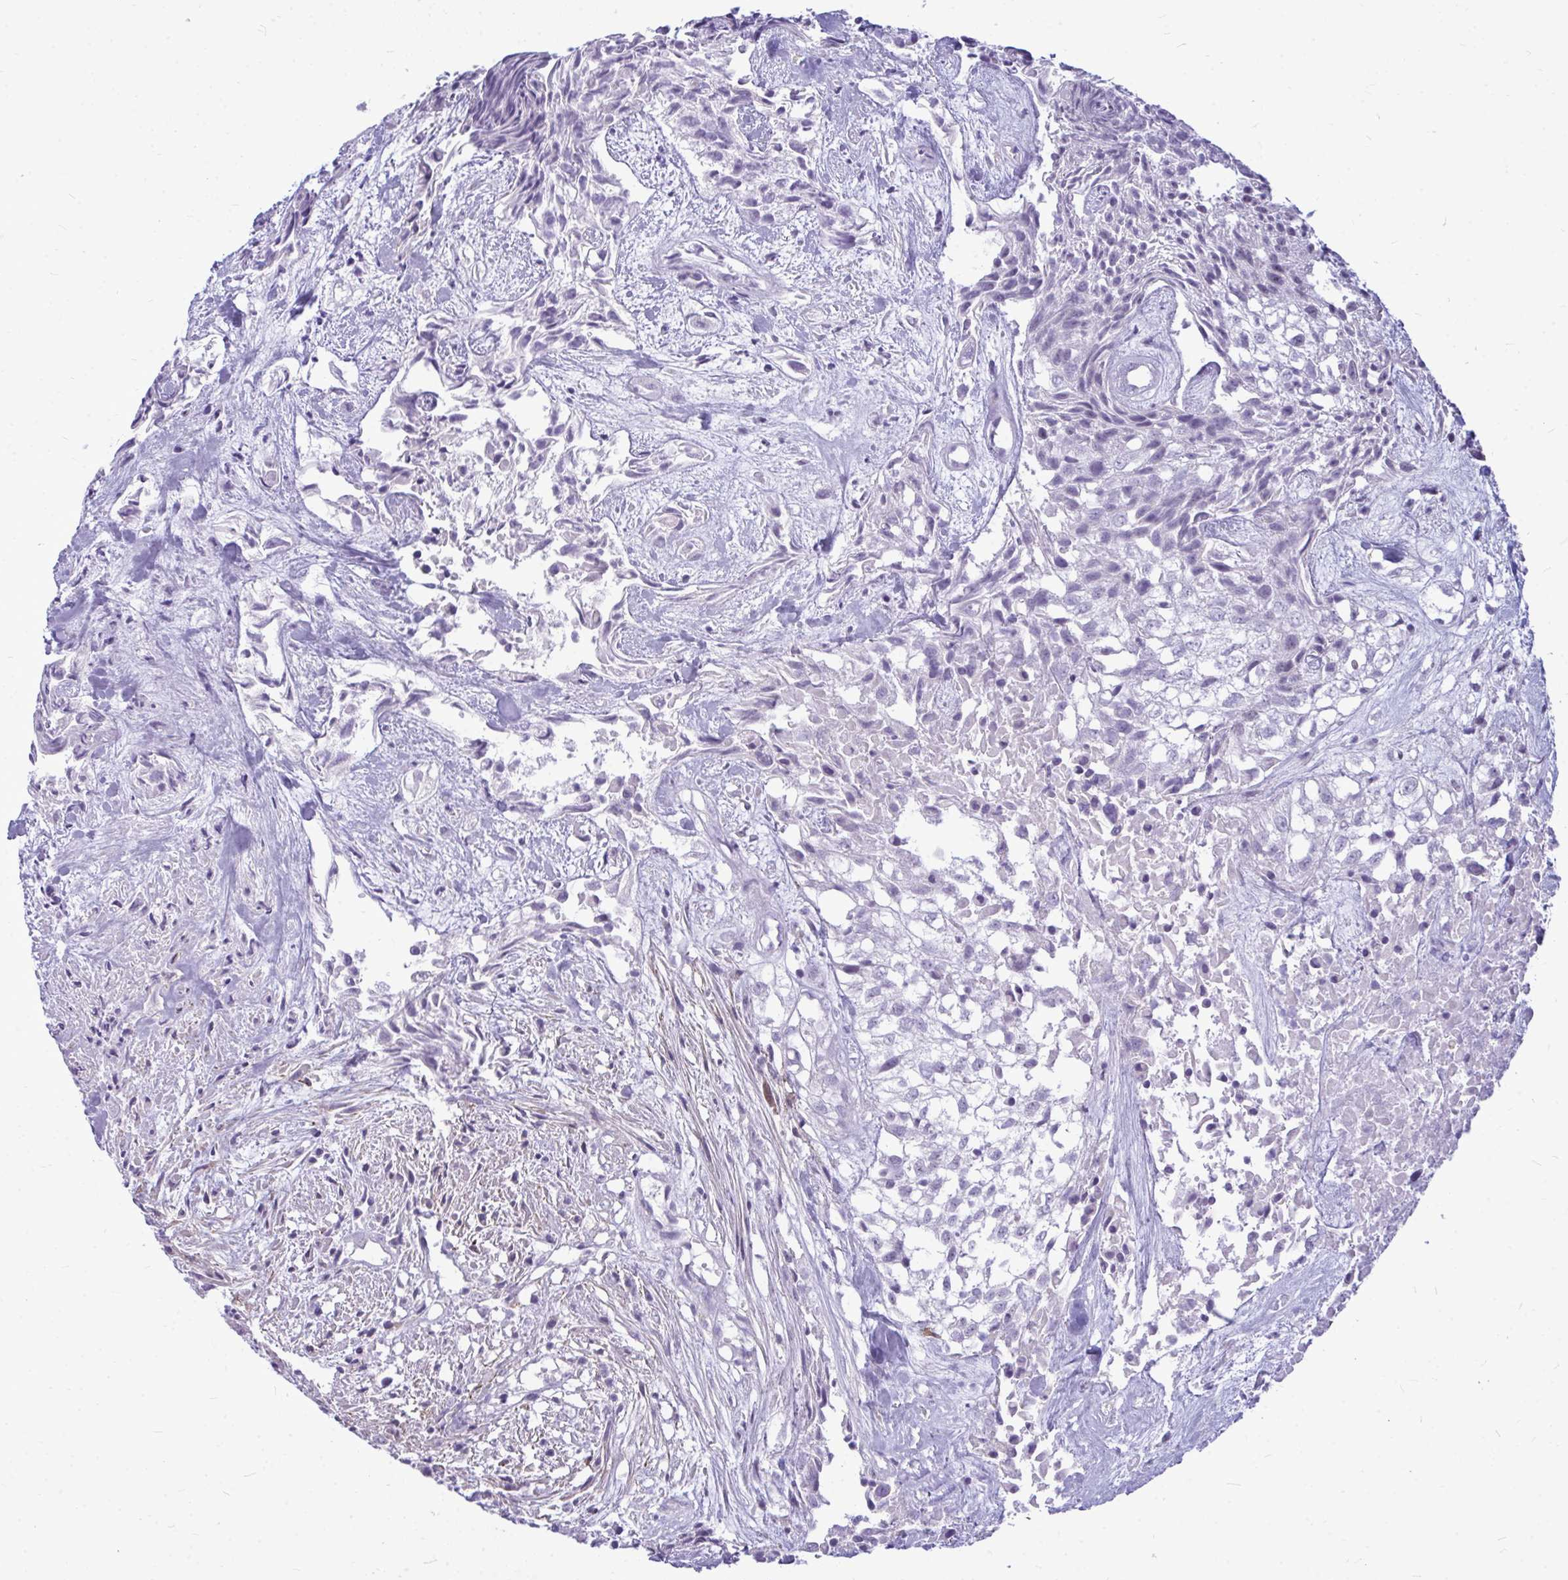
{"staining": {"intensity": "negative", "quantity": "none", "location": "none"}, "tissue": "urothelial cancer", "cell_type": "Tumor cells", "image_type": "cancer", "snomed": [{"axis": "morphology", "description": "Urothelial carcinoma, High grade"}, {"axis": "topography", "description": "Urinary bladder"}], "caption": "Immunohistochemistry (IHC) micrograph of urothelial cancer stained for a protein (brown), which displays no expression in tumor cells.", "gene": "ZSCAN25", "patient": {"sex": "male", "age": 56}}